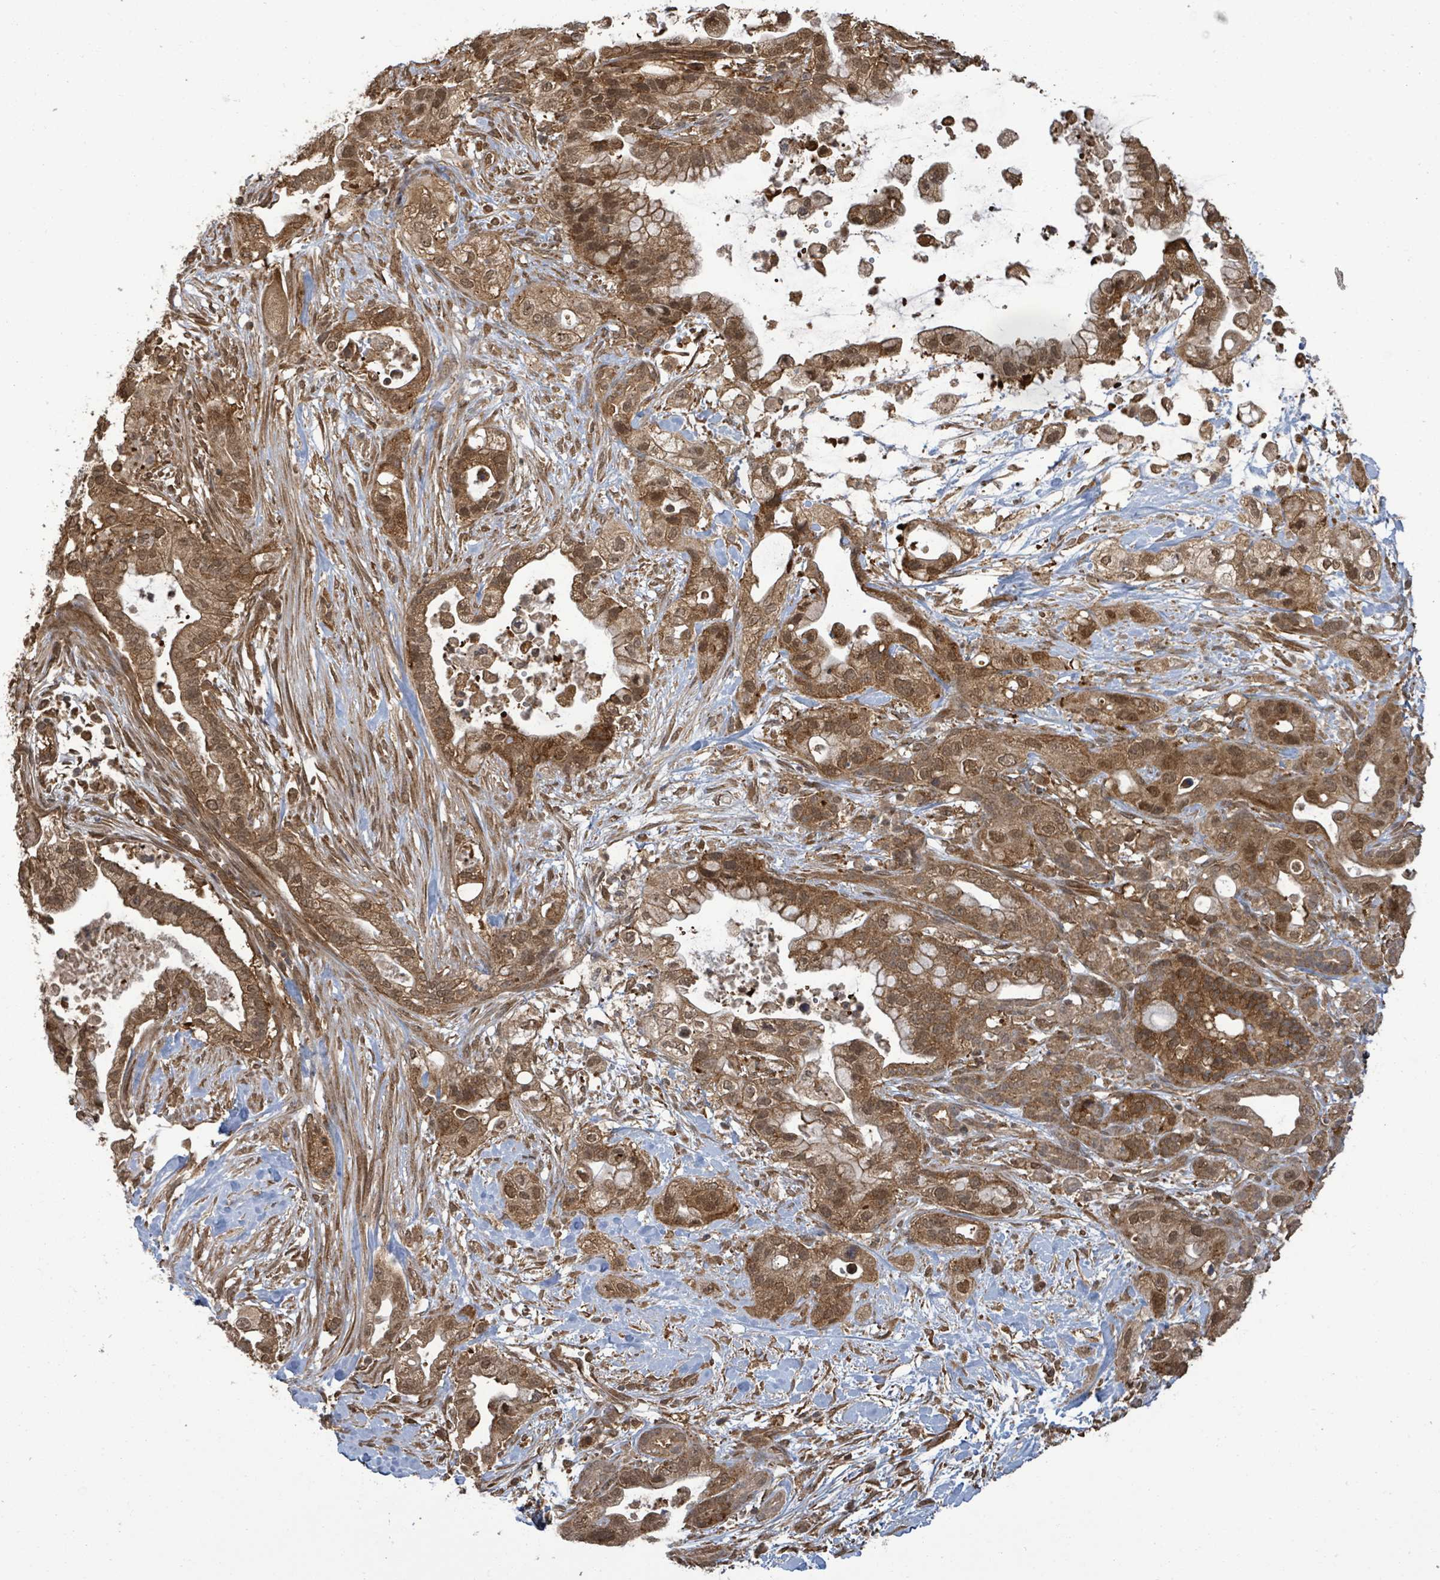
{"staining": {"intensity": "moderate", "quantity": ">75%", "location": "cytoplasmic/membranous,nuclear"}, "tissue": "pancreatic cancer", "cell_type": "Tumor cells", "image_type": "cancer", "snomed": [{"axis": "morphology", "description": "Adenocarcinoma, NOS"}, {"axis": "topography", "description": "Pancreas"}], "caption": "Immunohistochemical staining of human pancreatic adenocarcinoma exhibits moderate cytoplasmic/membranous and nuclear protein expression in about >75% of tumor cells.", "gene": "KLC1", "patient": {"sex": "male", "age": 44}}